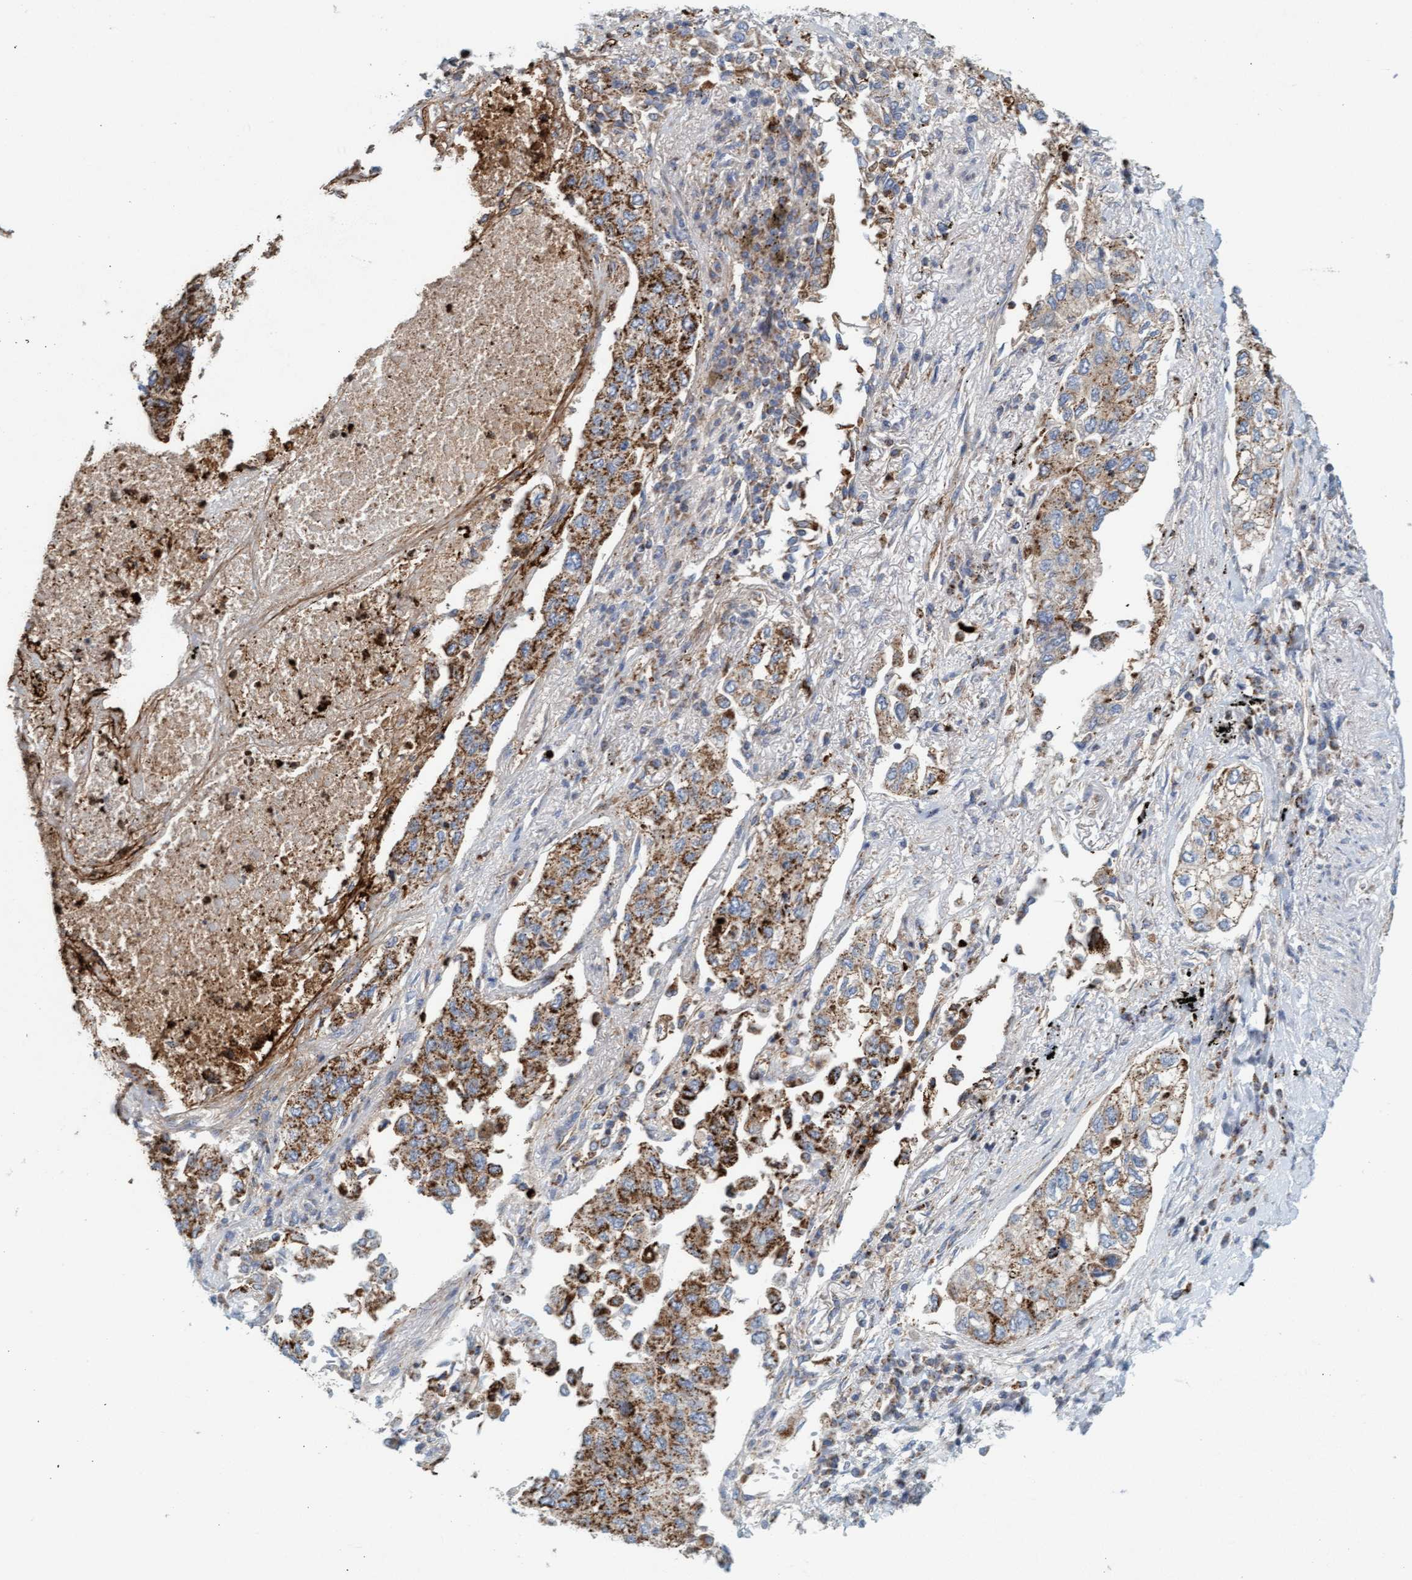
{"staining": {"intensity": "moderate", "quantity": ">75%", "location": "cytoplasmic/membranous"}, "tissue": "lung cancer", "cell_type": "Tumor cells", "image_type": "cancer", "snomed": [{"axis": "morphology", "description": "Inflammation, NOS"}, {"axis": "morphology", "description": "Adenocarcinoma, NOS"}, {"axis": "topography", "description": "Lung"}], "caption": "Immunohistochemistry photomicrograph of neoplastic tissue: human lung cancer stained using immunohistochemistry (IHC) exhibits medium levels of moderate protein expression localized specifically in the cytoplasmic/membranous of tumor cells, appearing as a cytoplasmic/membranous brown color.", "gene": "B9D1", "patient": {"sex": "male", "age": 63}}